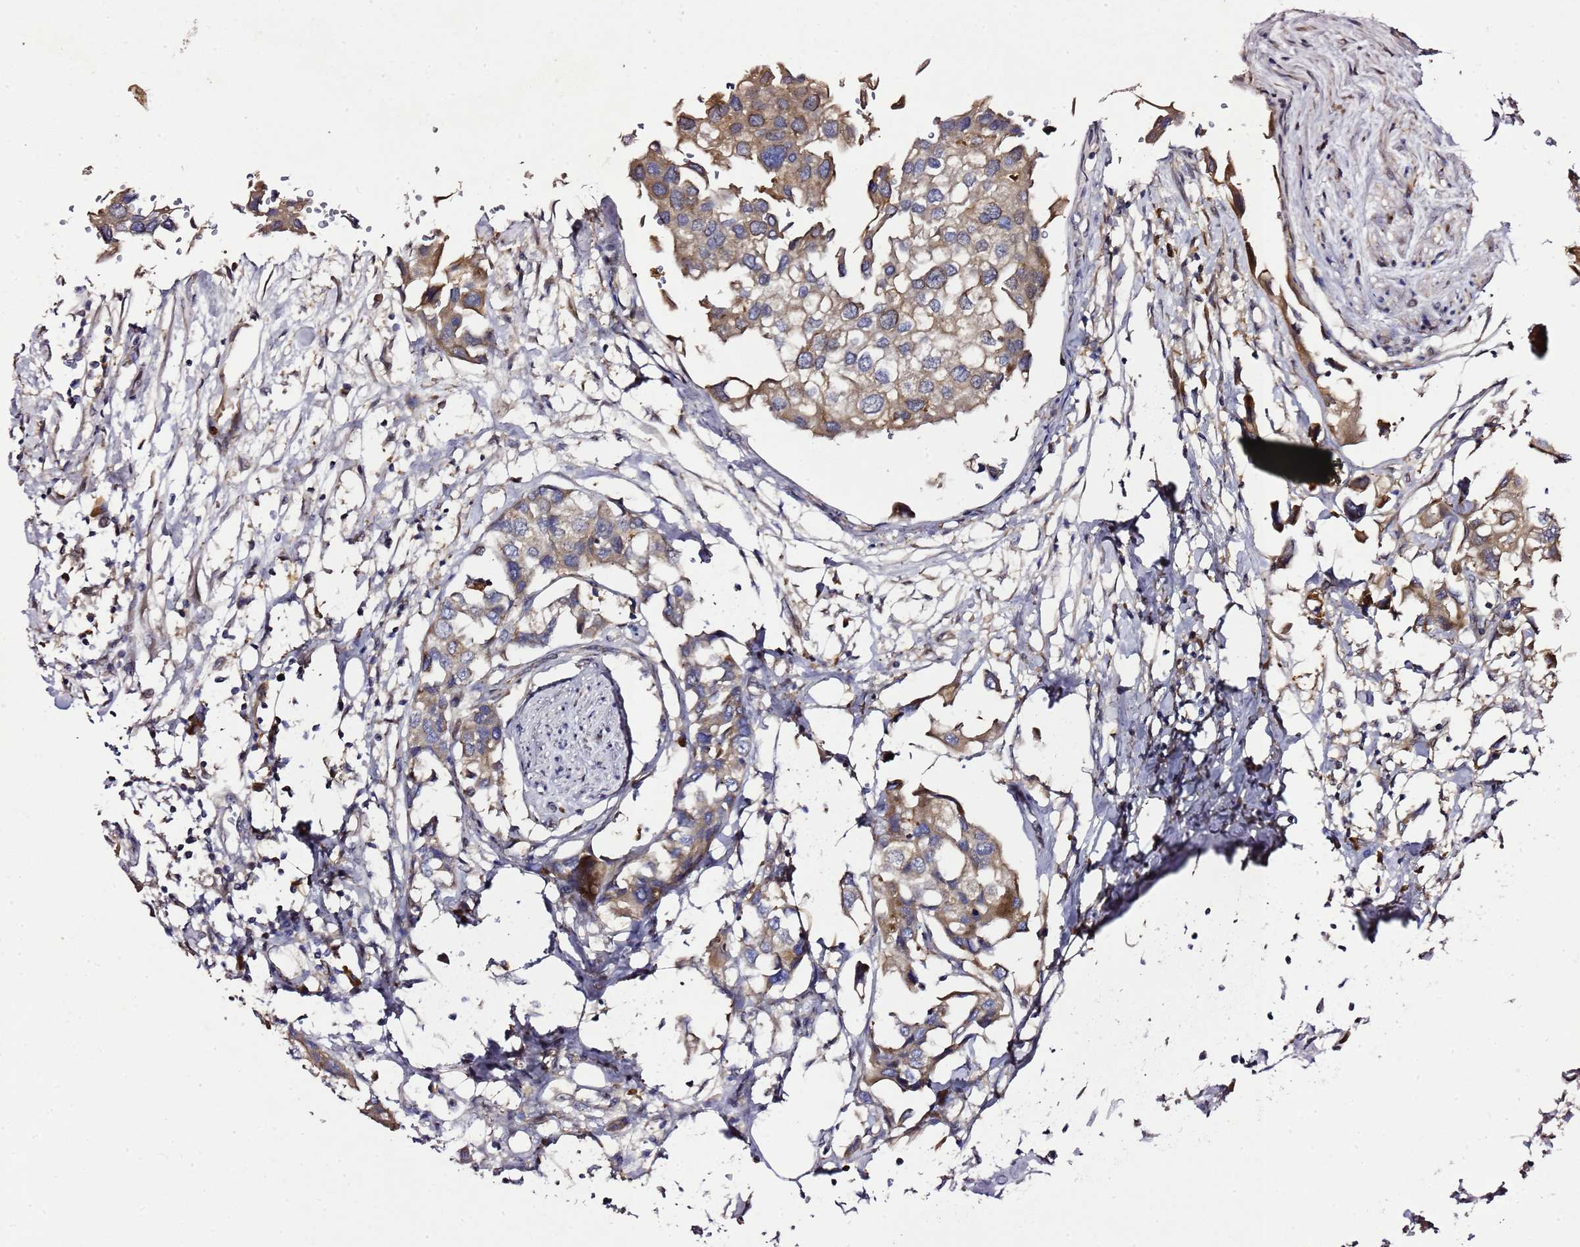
{"staining": {"intensity": "weak", "quantity": ">75%", "location": "cytoplasmic/membranous"}, "tissue": "urothelial cancer", "cell_type": "Tumor cells", "image_type": "cancer", "snomed": [{"axis": "morphology", "description": "Urothelial carcinoma, High grade"}, {"axis": "topography", "description": "Urinary bladder"}], "caption": "Urothelial cancer was stained to show a protein in brown. There is low levels of weak cytoplasmic/membranous positivity in about >75% of tumor cells.", "gene": "ALG3", "patient": {"sex": "male", "age": 64}}